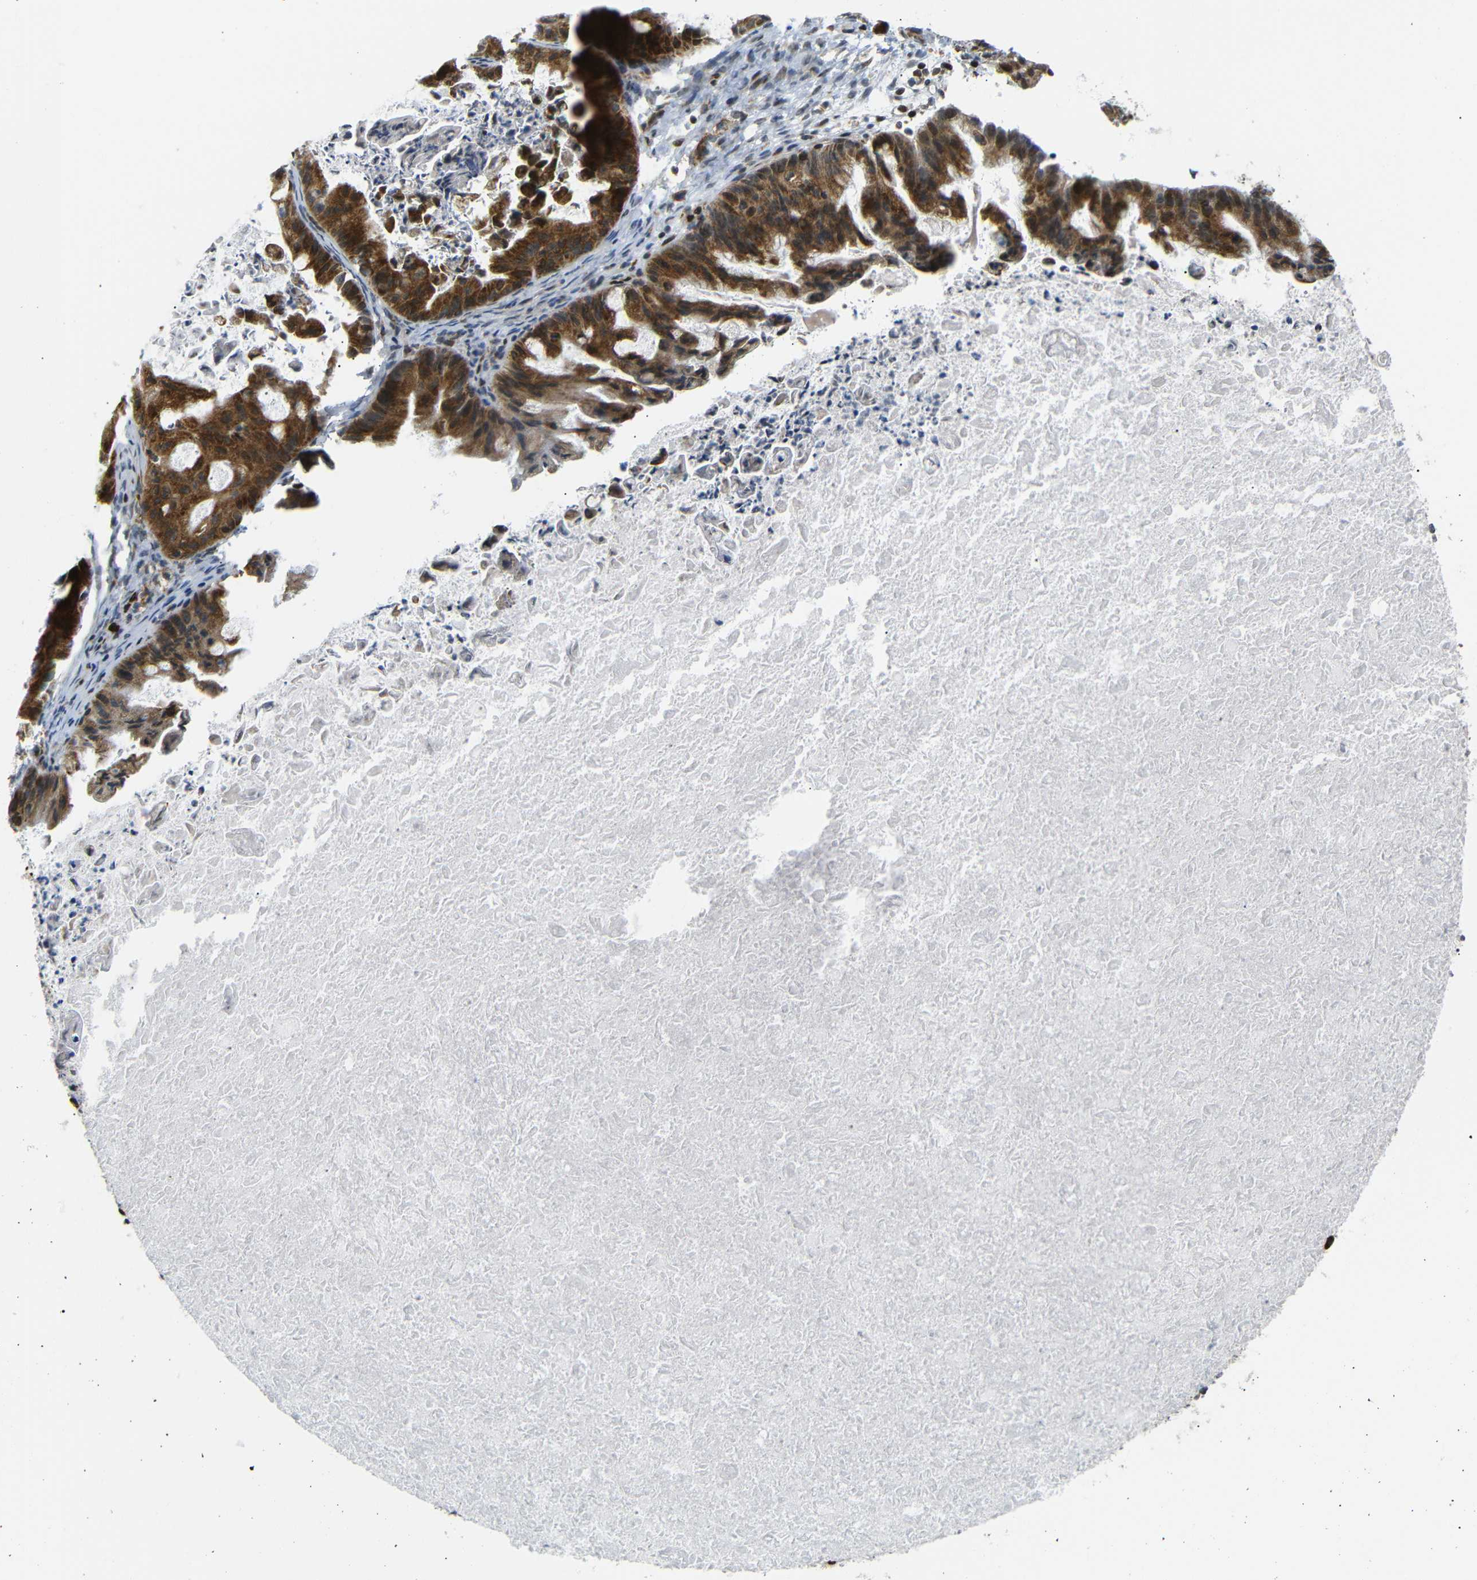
{"staining": {"intensity": "strong", "quantity": ">75%", "location": "cytoplasmic/membranous"}, "tissue": "ovarian cancer", "cell_type": "Tumor cells", "image_type": "cancer", "snomed": [{"axis": "morphology", "description": "Cystadenocarcinoma, mucinous, NOS"}, {"axis": "topography", "description": "Ovary"}], "caption": "Immunohistochemistry (IHC) of human ovarian cancer reveals high levels of strong cytoplasmic/membranous staining in about >75% of tumor cells. (IHC, brightfield microscopy, high magnification).", "gene": "SPCS2", "patient": {"sex": "female", "age": 37}}